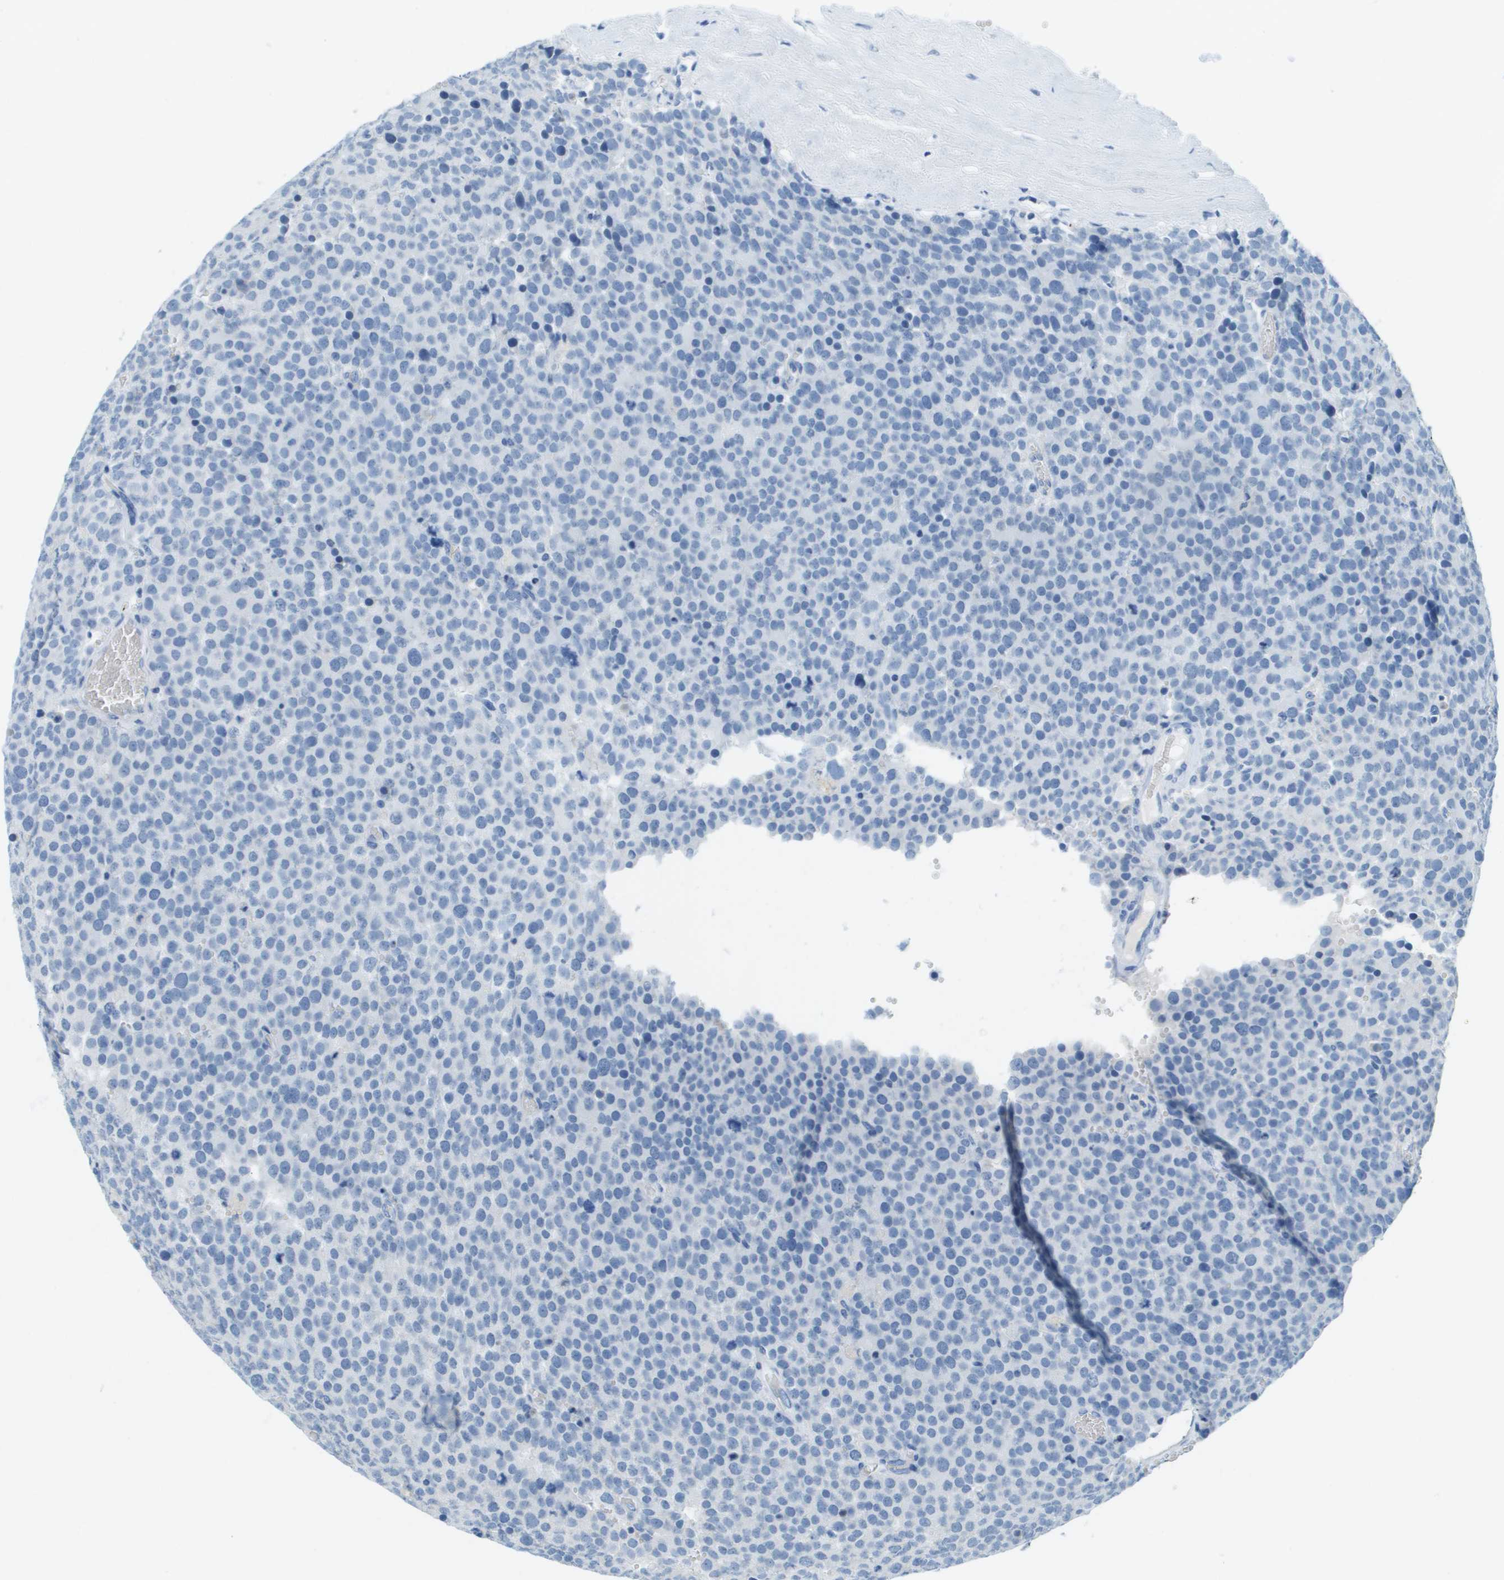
{"staining": {"intensity": "negative", "quantity": "none", "location": "none"}, "tissue": "testis cancer", "cell_type": "Tumor cells", "image_type": "cancer", "snomed": [{"axis": "morphology", "description": "Normal tissue, NOS"}, {"axis": "morphology", "description": "Seminoma, NOS"}, {"axis": "topography", "description": "Testis"}], "caption": "The image reveals no significant expression in tumor cells of testis cancer (seminoma). (DAB (3,3'-diaminobenzidine) immunohistochemistry (IHC) visualized using brightfield microscopy, high magnification).", "gene": "CDHR2", "patient": {"sex": "male", "age": 71}}